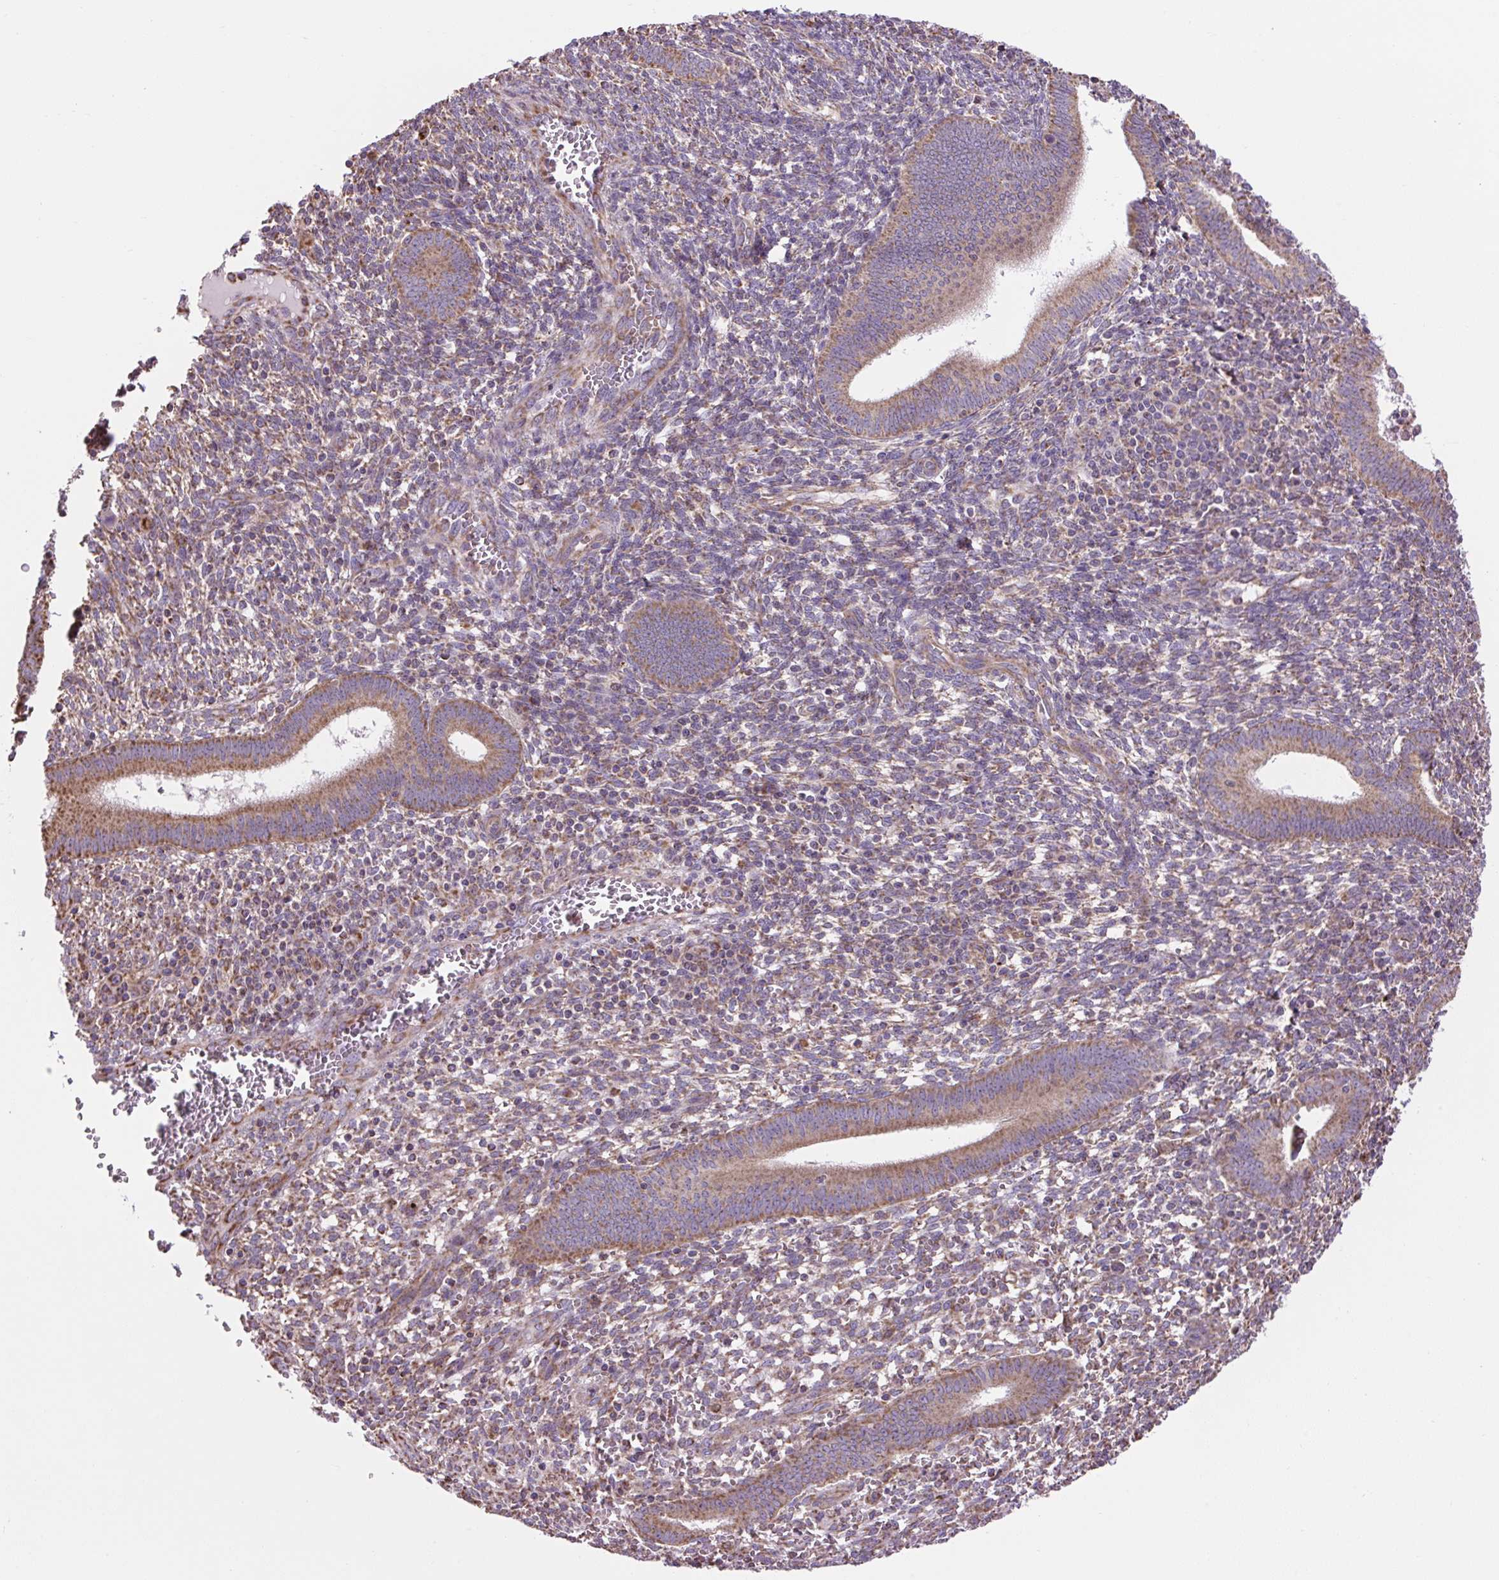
{"staining": {"intensity": "moderate", "quantity": "25%-75%", "location": "cytoplasmic/membranous"}, "tissue": "endometrium", "cell_type": "Cells in endometrial stroma", "image_type": "normal", "snomed": [{"axis": "morphology", "description": "Normal tissue, NOS"}, {"axis": "topography", "description": "Endometrium"}], "caption": "Cells in endometrial stroma show medium levels of moderate cytoplasmic/membranous positivity in about 25%-75% of cells in unremarkable human endometrium.", "gene": "PLCG1", "patient": {"sex": "female", "age": 41}}